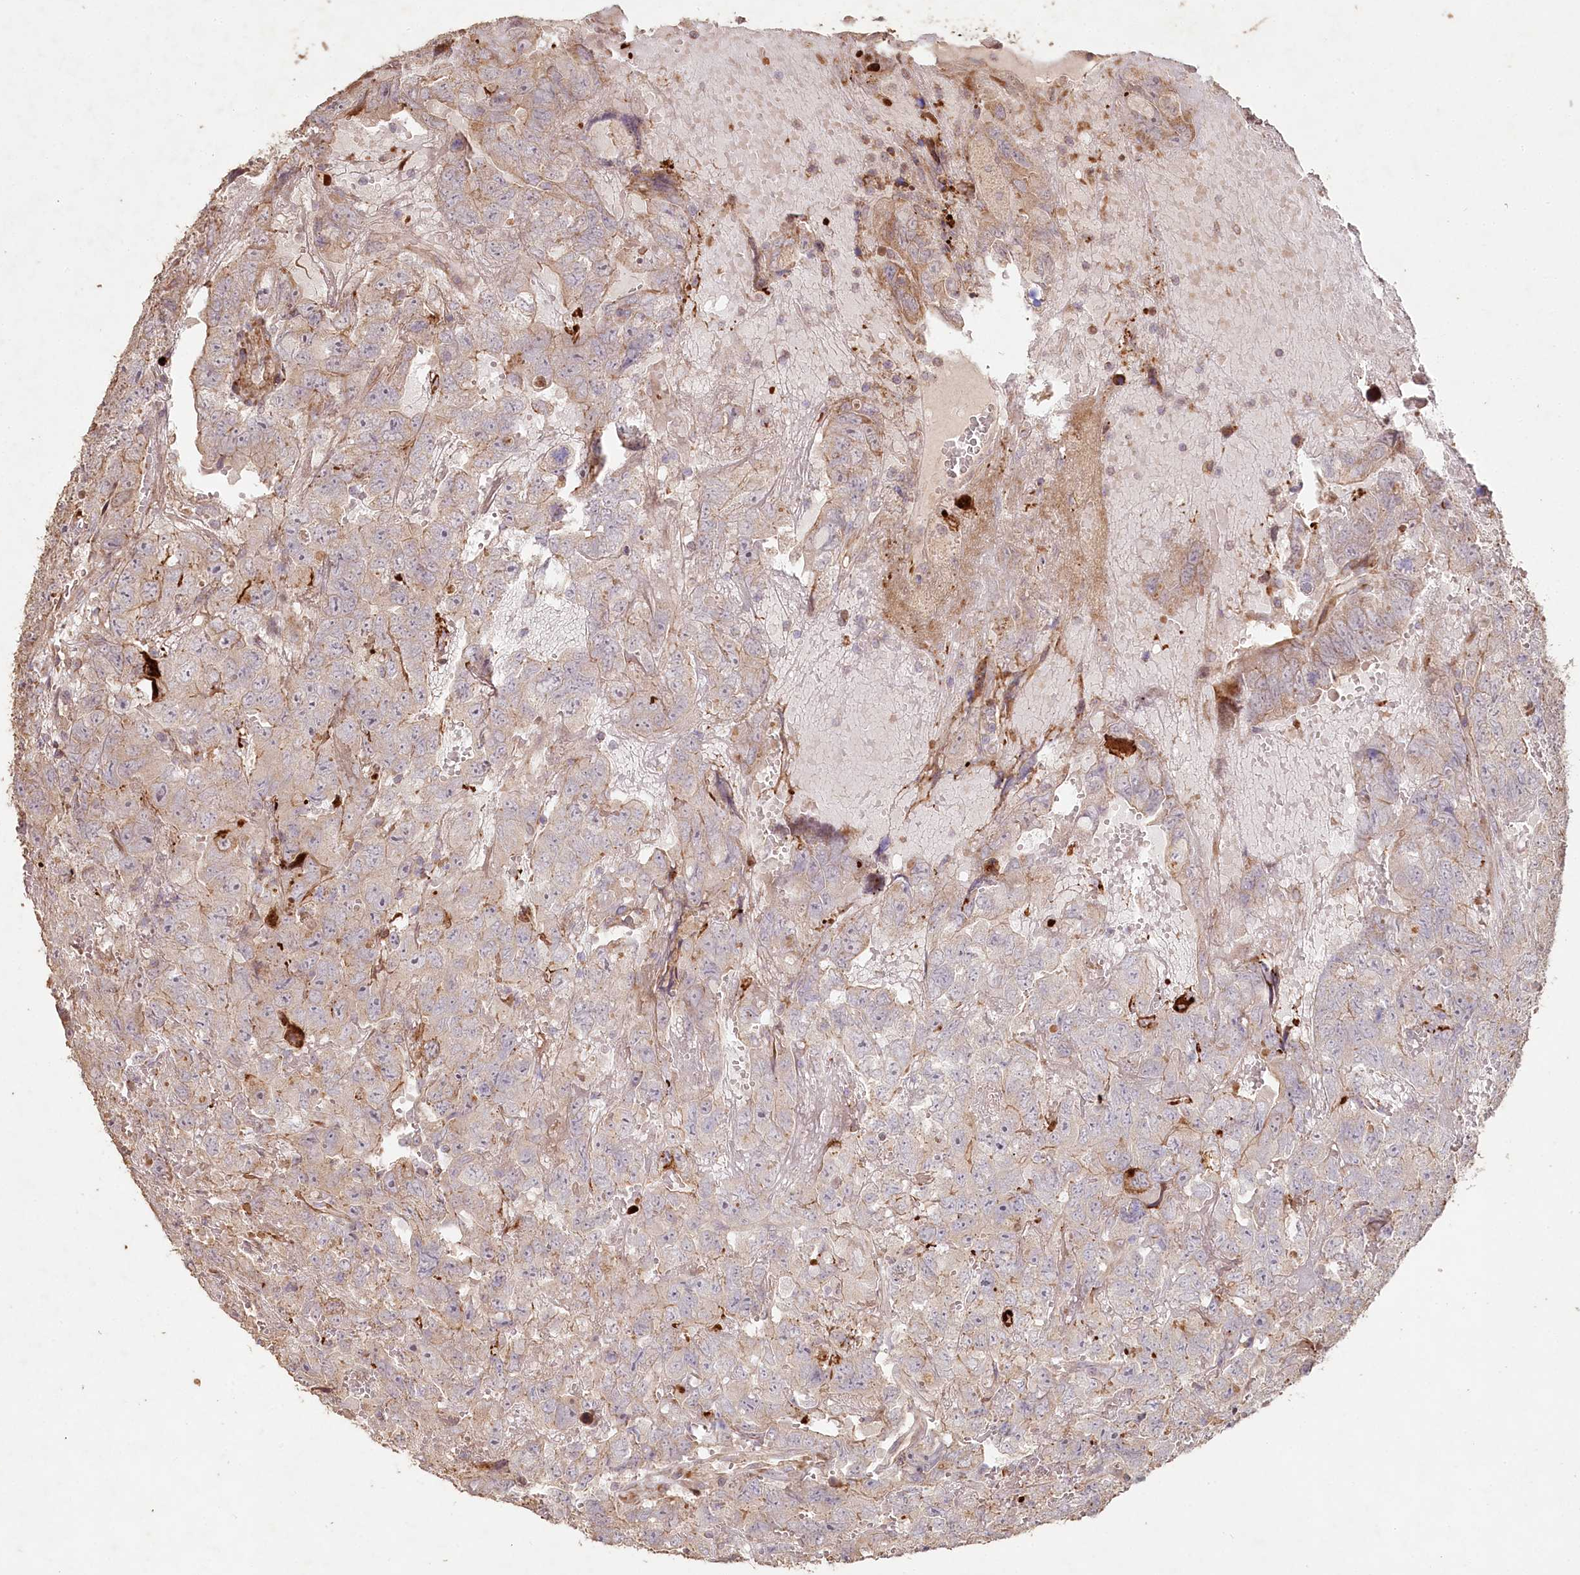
{"staining": {"intensity": "weak", "quantity": "<25%", "location": "cytoplasmic/membranous"}, "tissue": "testis cancer", "cell_type": "Tumor cells", "image_type": "cancer", "snomed": [{"axis": "morphology", "description": "Carcinoma, Embryonal, NOS"}, {"axis": "topography", "description": "Testis"}], "caption": "Tumor cells are negative for brown protein staining in testis embryonal carcinoma.", "gene": "HAL", "patient": {"sex": "male", "age": 45}}